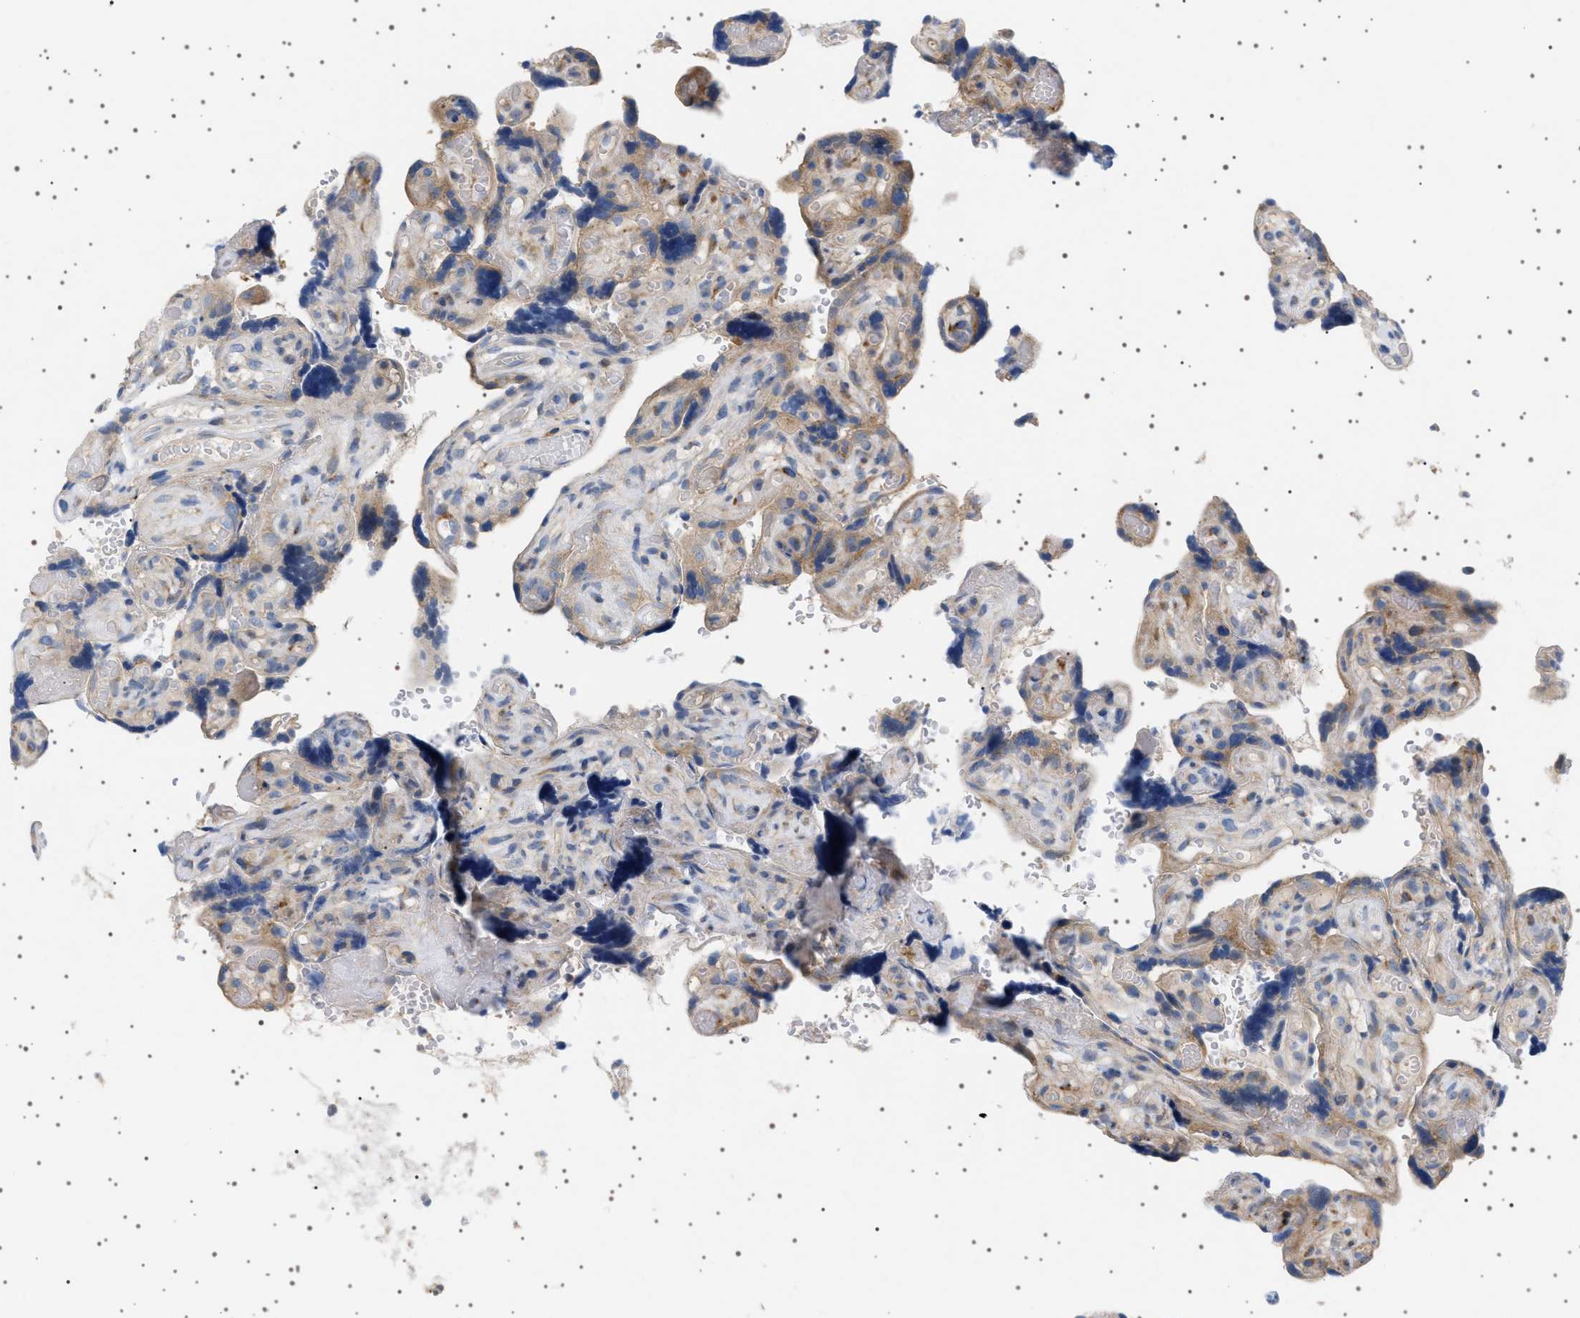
{"staining": {"intensity": "moderate", "quantity": "25%-75%", "location": "cytoplasmic/membranous"}, "tissue": "placenta", "cell_type": "Decidual cells", "image_type": "normal", "snomed": [{"axis": "morphology", "description": "Normal tissue, NOS"}, {"axis": "topography", "description": "Placenta"}], "caption": "Decidual cells exhibit medium levels of moderate cytoplasmic/membranous staining in about 25%-75% of cells in normal human placenta. Immunohistochemistry (ihc) stains the protein in brown and the nuclei are stained blue.", "gene": "ADCY10", "patient": {"sex": "female", "age": 30}}